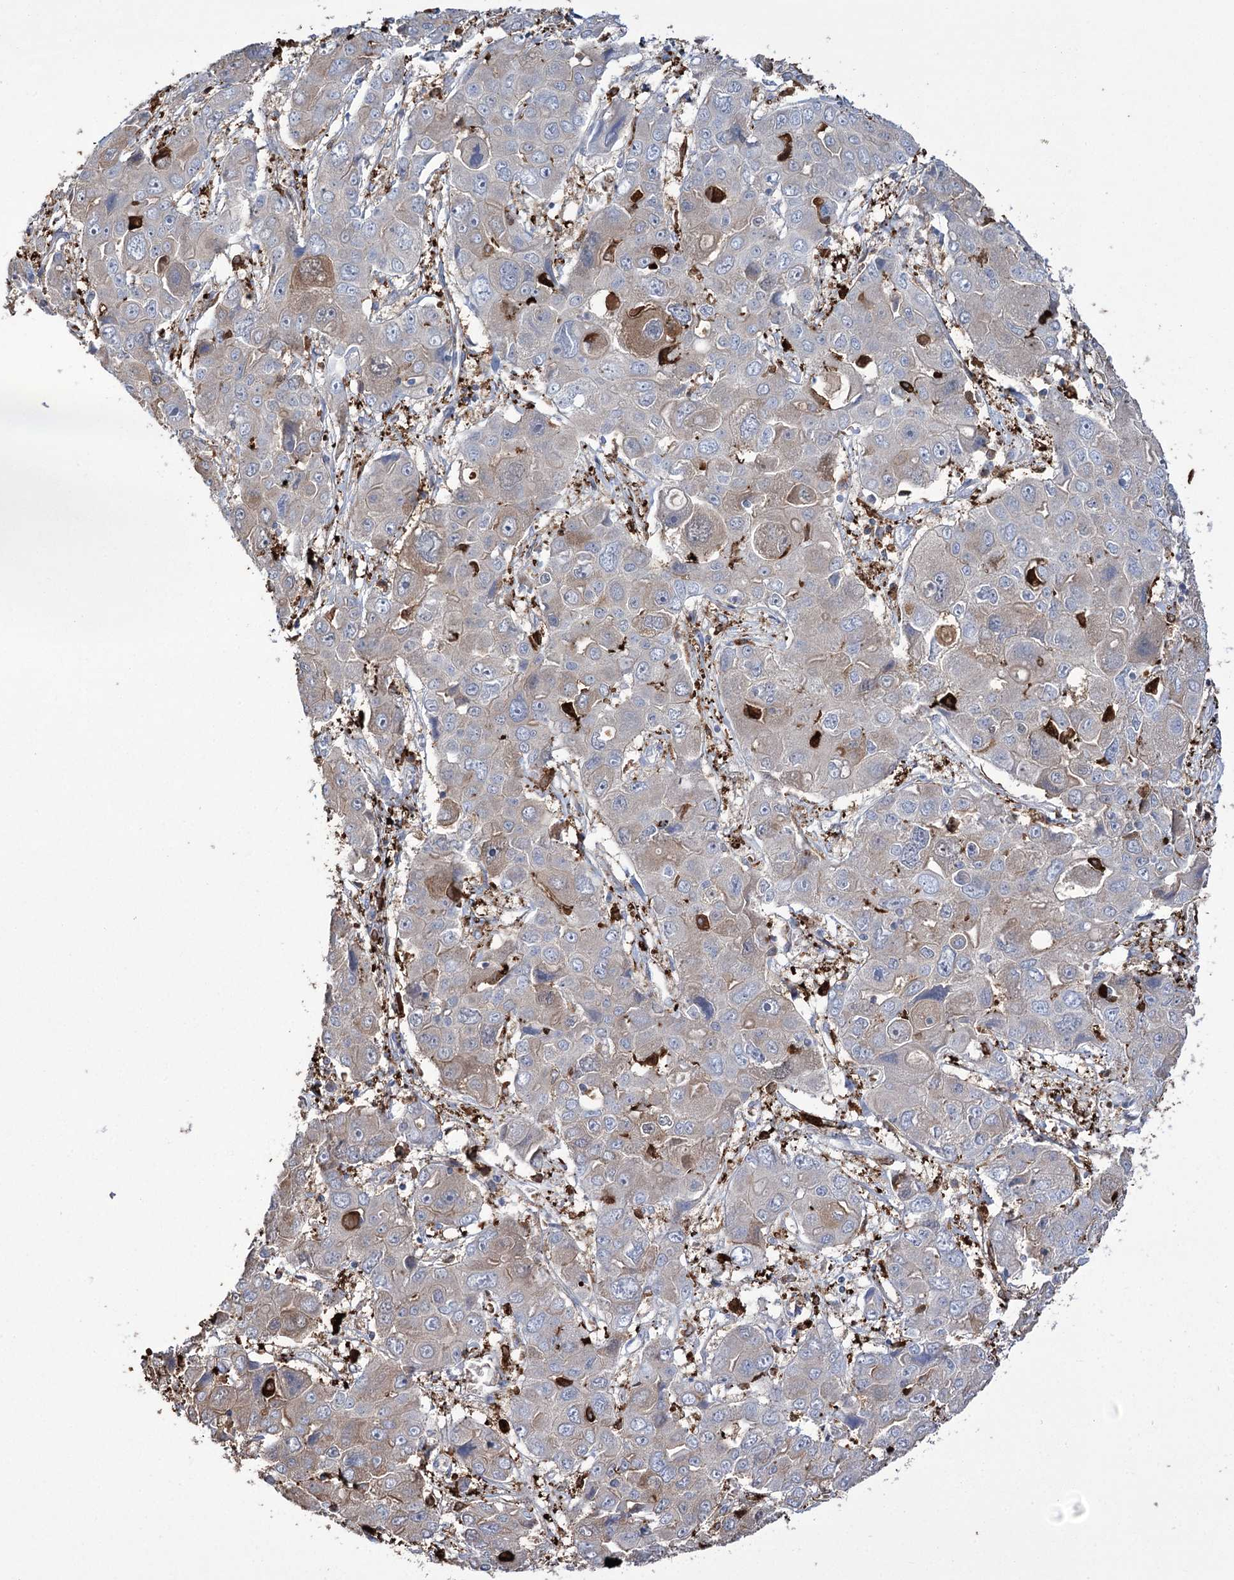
{"staining": {"intensity": "weak", "quantity": "25%-75%", "location": "cytoplasmic/membranous"}, "tissue": "liver cancer", "cell_type": "Tumor cells", "image_type": "cancer", "snomed": [{"axis": "morphology", "description": "Cholangiocarcinoma"}, {"axis": "topography", "description": "Liver"}], "caption": "A photomicrograph showing weak cytoplasmic/membranous staining in about 25%-75% of tumor cells in liver cancer, as visualized by brown immunohistochemical staining.", "gene": "ZNF622", "patient": {"sex": "male", "age": 67}}